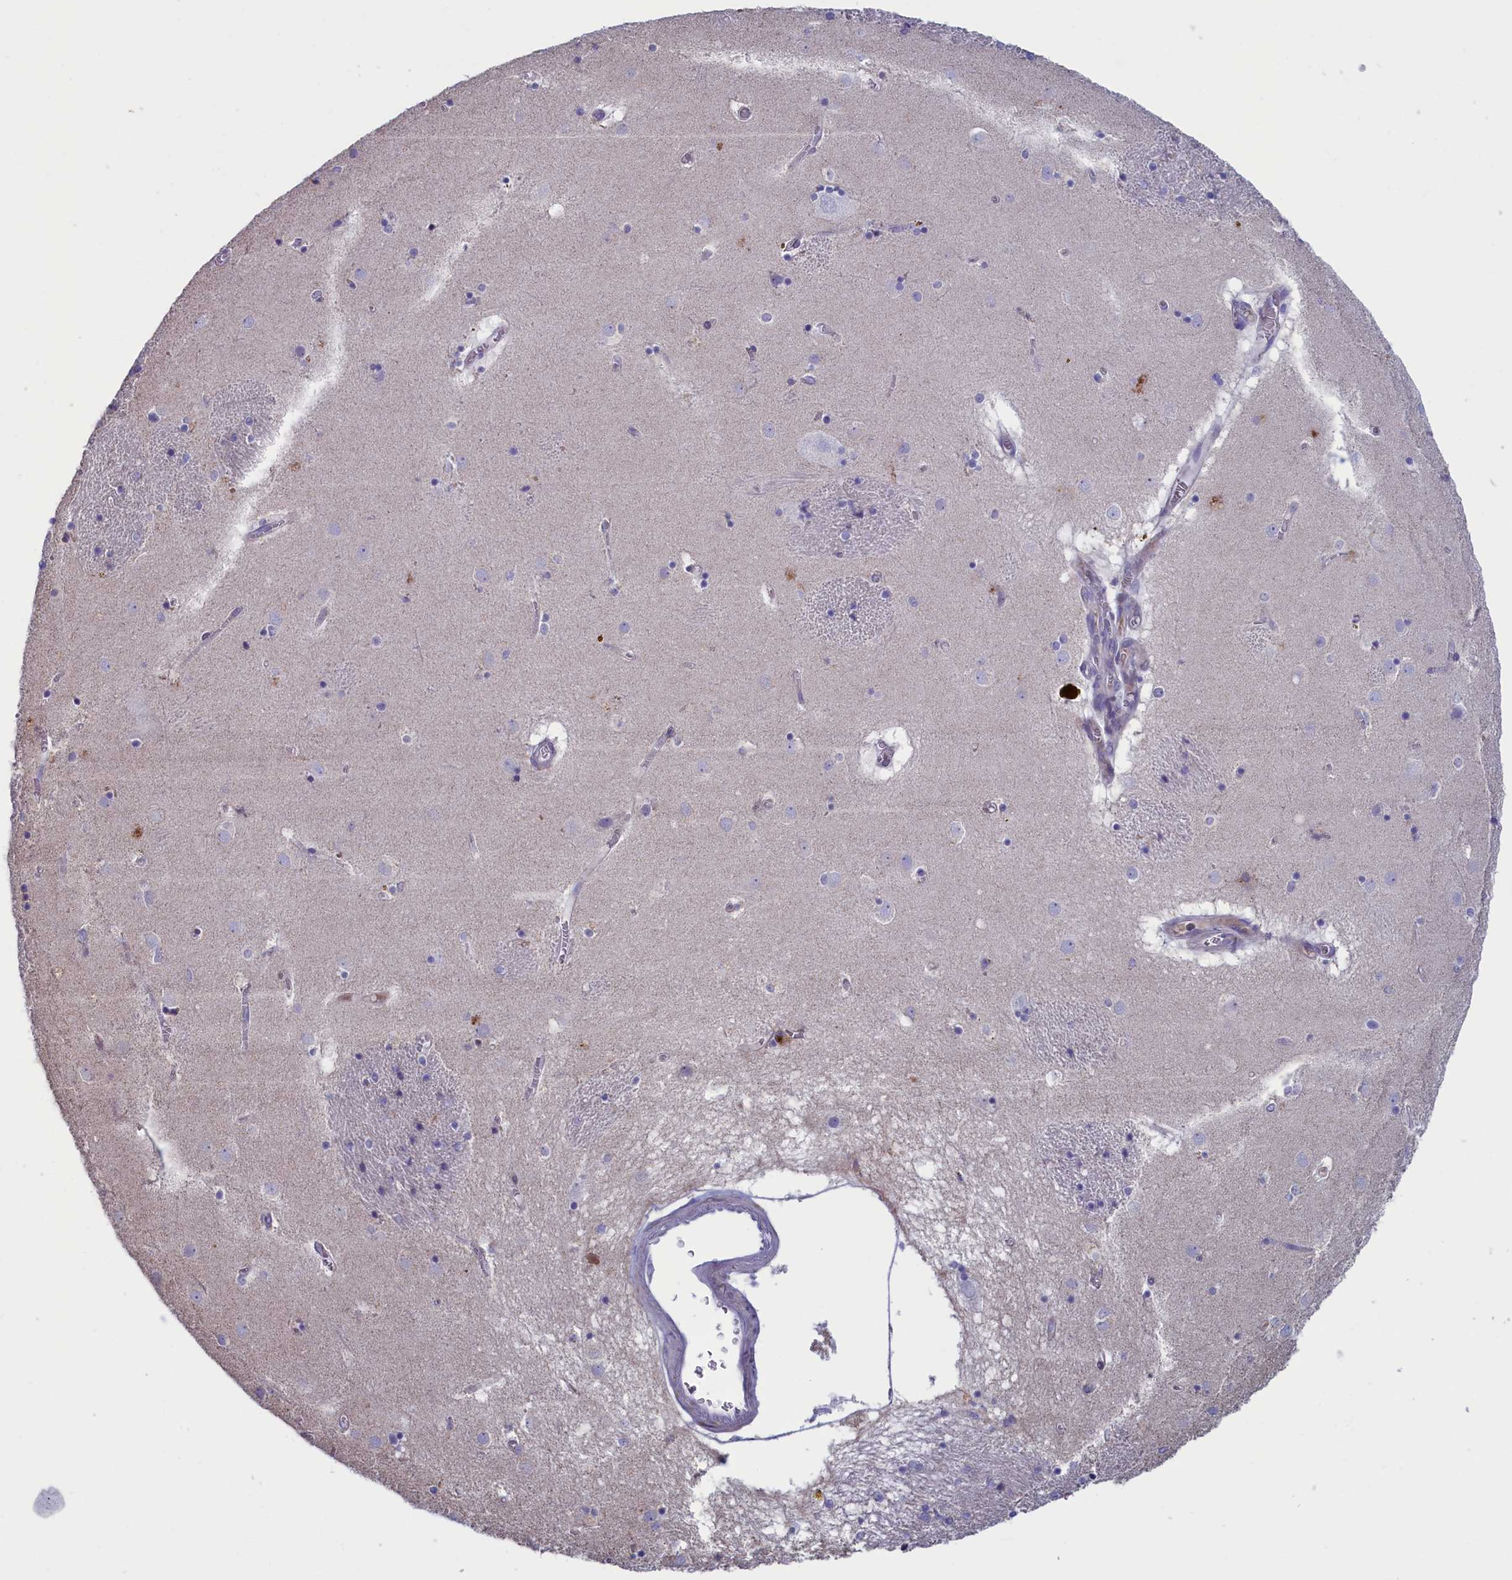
{"staining": {"intensity": "negative", "quantity": "none", "location": "none"}, "tissue": "caudate", "cell_type": "Glial cells", "image_type": "normal", "snomed": [{"axis": "morphology", "description": "Normal tissue, NOS"}, {"axis": "topography", "description": "Lateral ventricle wall"}], "caption": "This is an immunohistochemistry (IHC) histopathology image of benign caudate. There is no expression in glial cells.", "gene": "NIBAN3", "patient": {"sex": "male", "age": 70}}